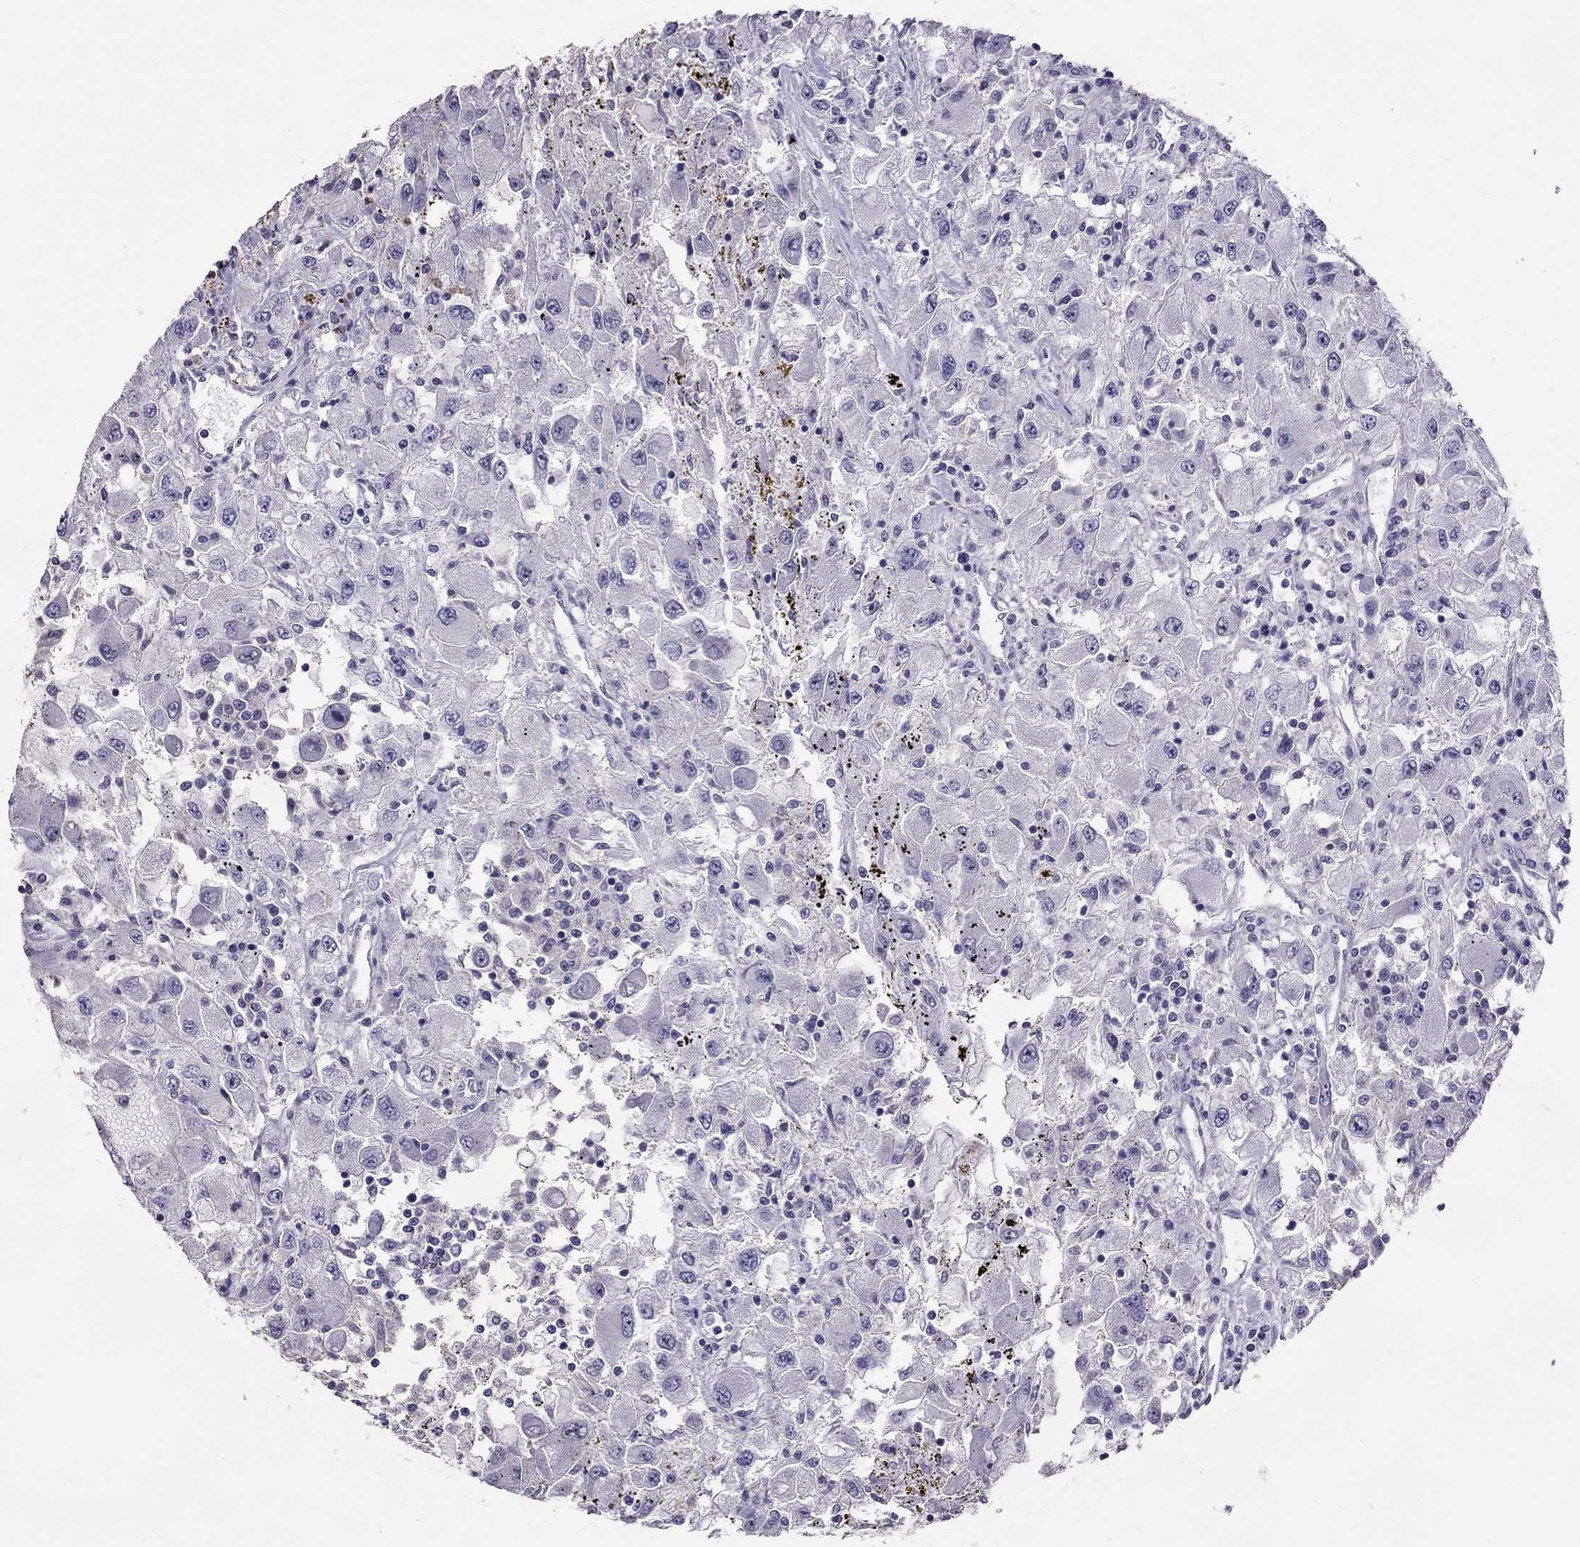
{"staining": {"intensity": "negative", "quantity": "none", "location": "none"}, "tissue": "renal cancer", "cell_type": "Tumor cells", "image_type": "cancer", "snomed": [{"axis": "morphology", "description": "Adenocarcinoma, NOS"}, {"axis": "topography", "description": "Kidney"}], "caption": "Adenocarcinoma (renal) stained for a protein using immunohistochemistry demonstrates no positivity tumor cells.", "gene": "LRRC46", "patient": {"sex": "female", "age": 67}}